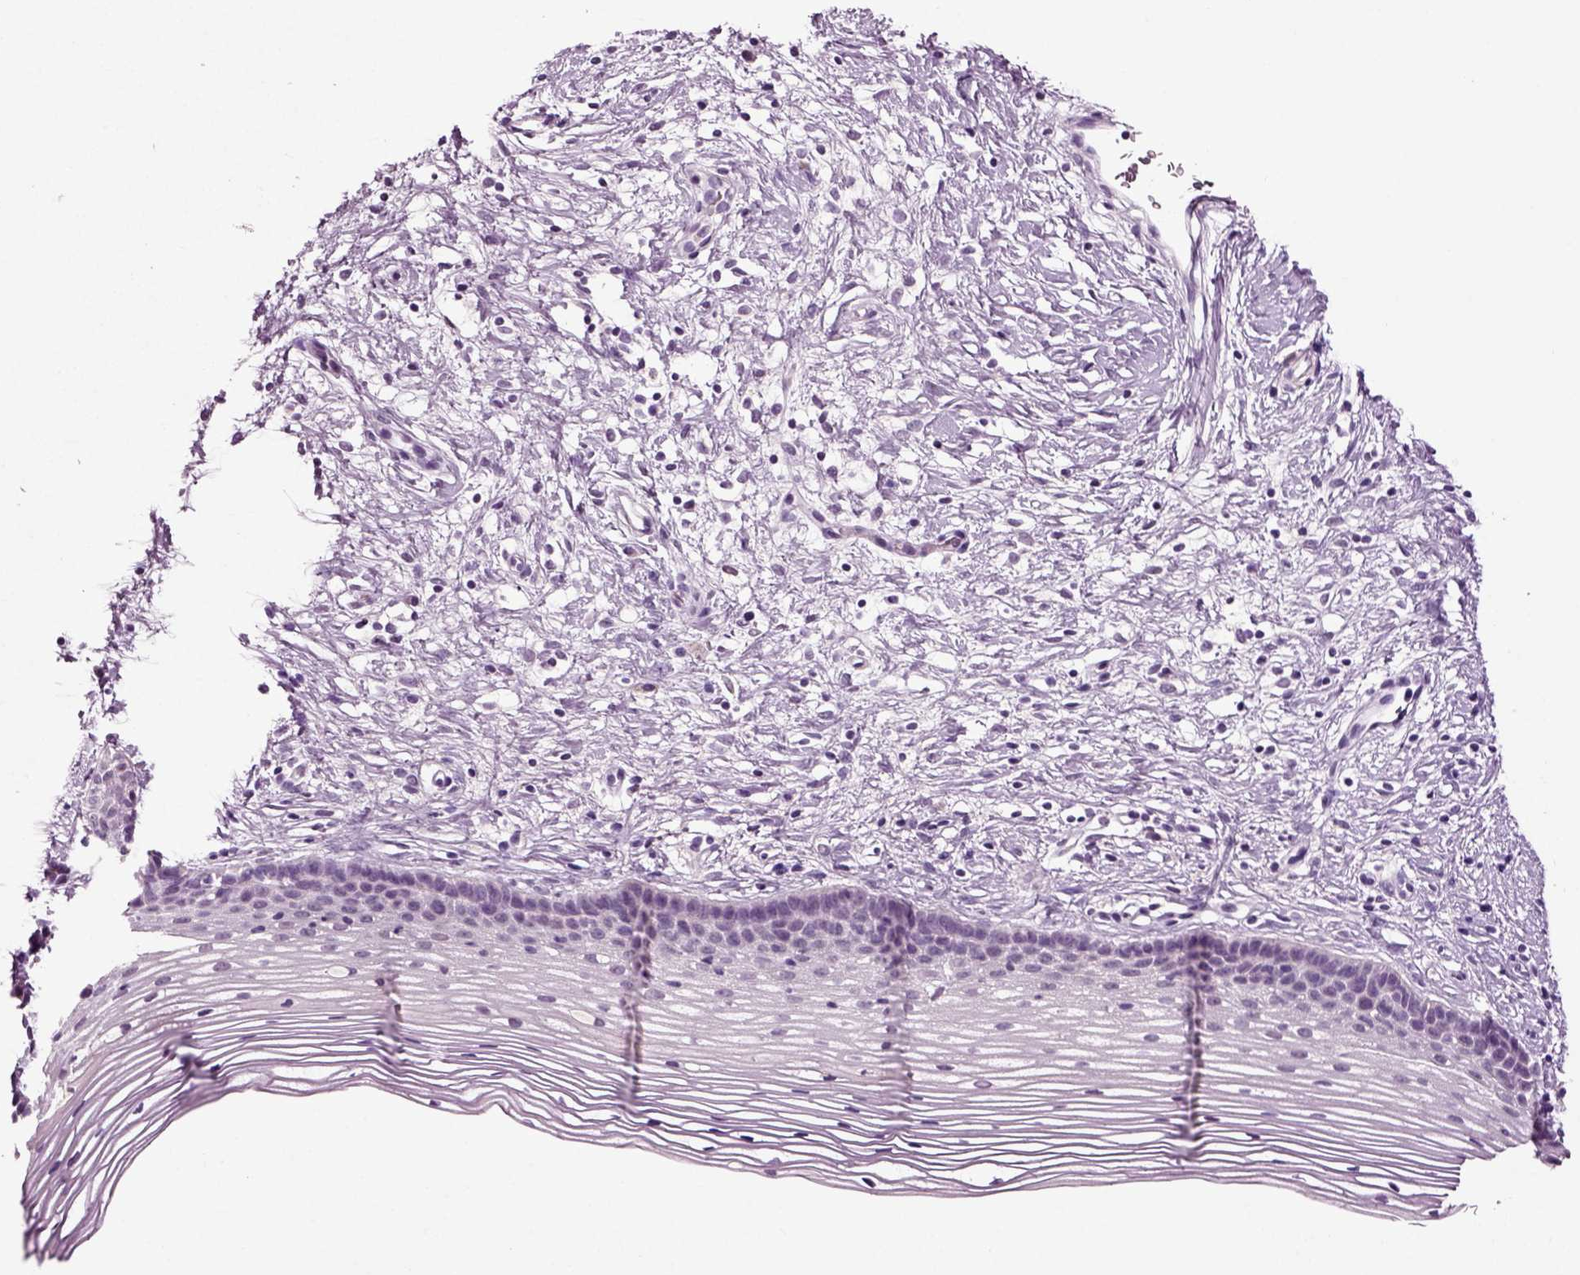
{"staining": {"intensity": "negative", "quantity": "none", "location": "none"}, "tissue": "cervix", "cell_type": "Glandular cells", "image_type": "normal", "snomed": [{"axis": "morphology", "description": "Normal tissue, NOS"}, {"axis": "topography", "description": "Cervix"}], "caption": "IHC photomicrograph of unremarkable cervix: human cervix stained with DAB demonstrates no significant protein expression in glandular cells.", "gene": "SPATA17", "patient": {"sex": "female", "age": 39}}